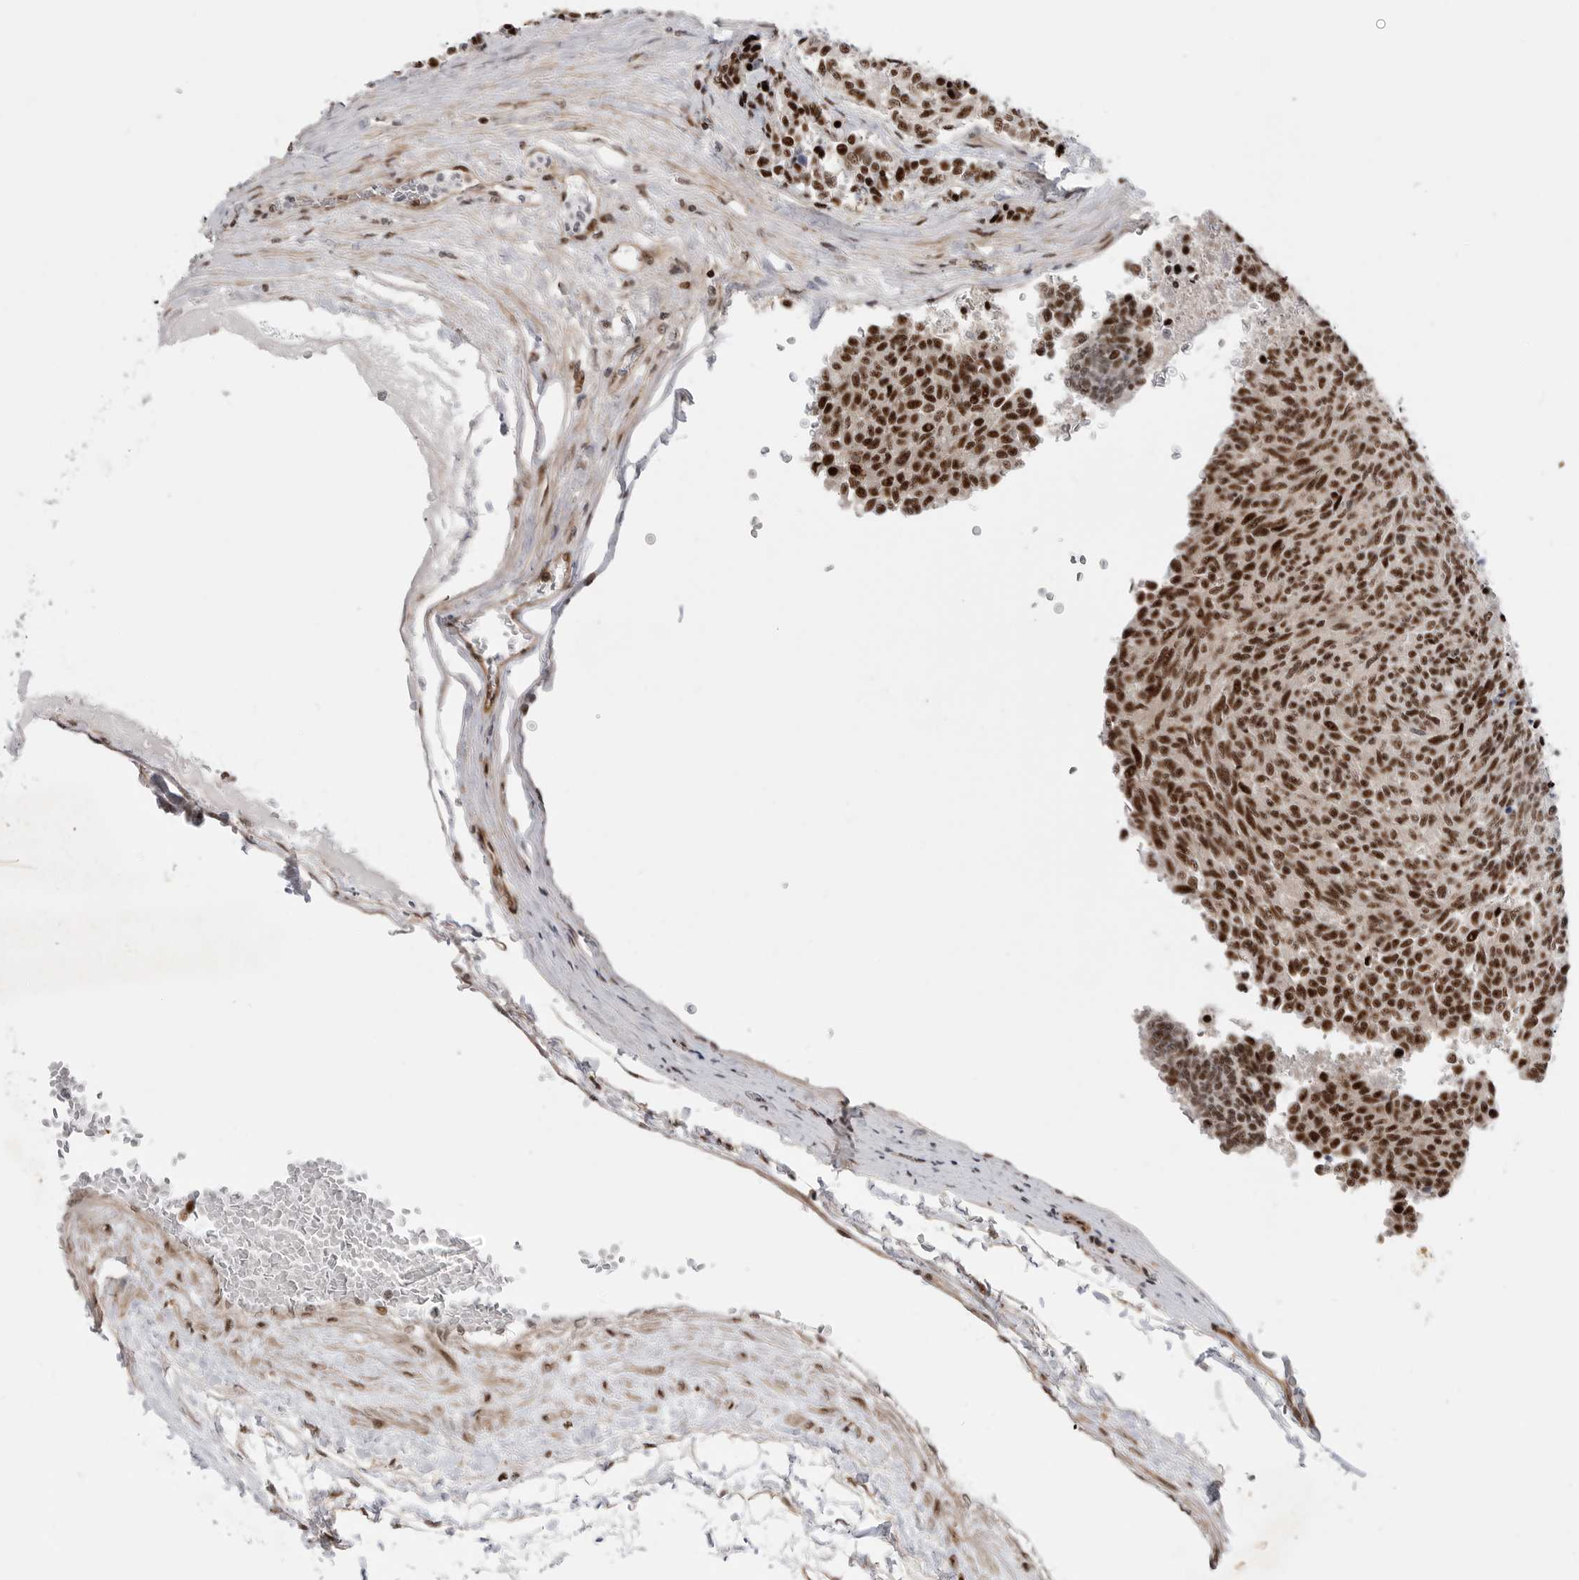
{"staining": {"intensity": "strong", "quantity": ">75%", "location": "nuclear"}, "tissue": "carcinoid", "cell_type": "Tumor cells", "image_type": "cancer", "snomed": [{"axis": "morphology", "description": "Carcinoid, malignant, NOS"}, {"axis": "topography", "description": "Pancreas"}], "caption": "A histopathology image of malignant carcinoid stained for a protein exhibits strong nuclear brown staining in tumor cells.", "gene": "GPATCH2", "patient": {"sex": "female", "age": 54}}